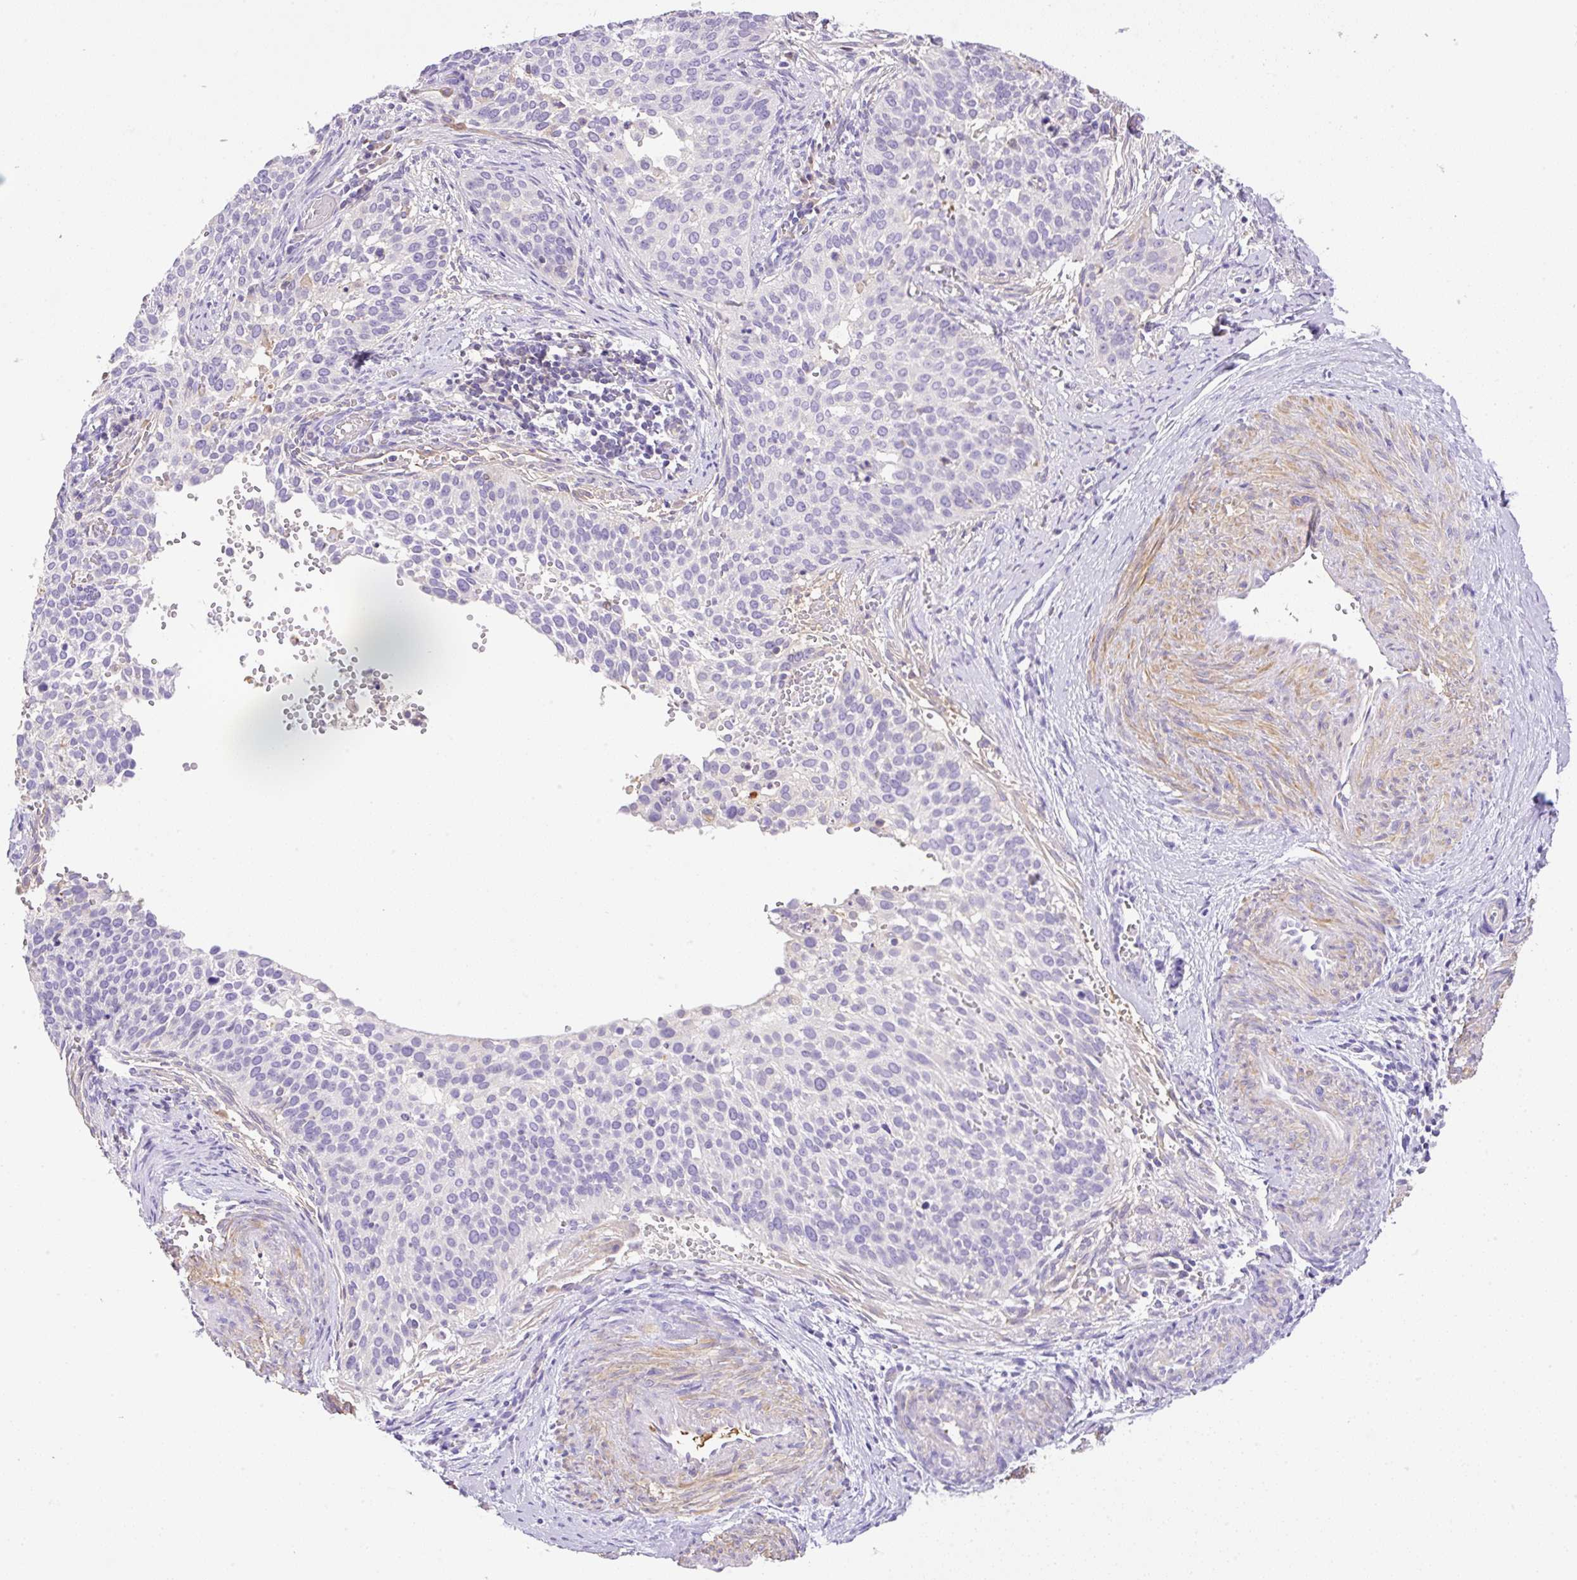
{"staining": {"intensity": "negative", "quantity": "none", "location": "none"}, "tissue": "cervical cancer", "cell_type": "Tumor cells", "image_type": "cancer", "snomed": [{"axis": "morphology", "description": "Squamous cell carcinoma, NOS"}, {"axis": "topography", "description": "Cervix"}], "caption": "This is a image of immunohistochemistry (IHC) staining of cervical cancer, which shows no expression in tumor cells. (DAB immunohistochemistry (IHC), high magnification).", "gene": "TDRD15", "patient": {"sex": "female", "age": 44}}